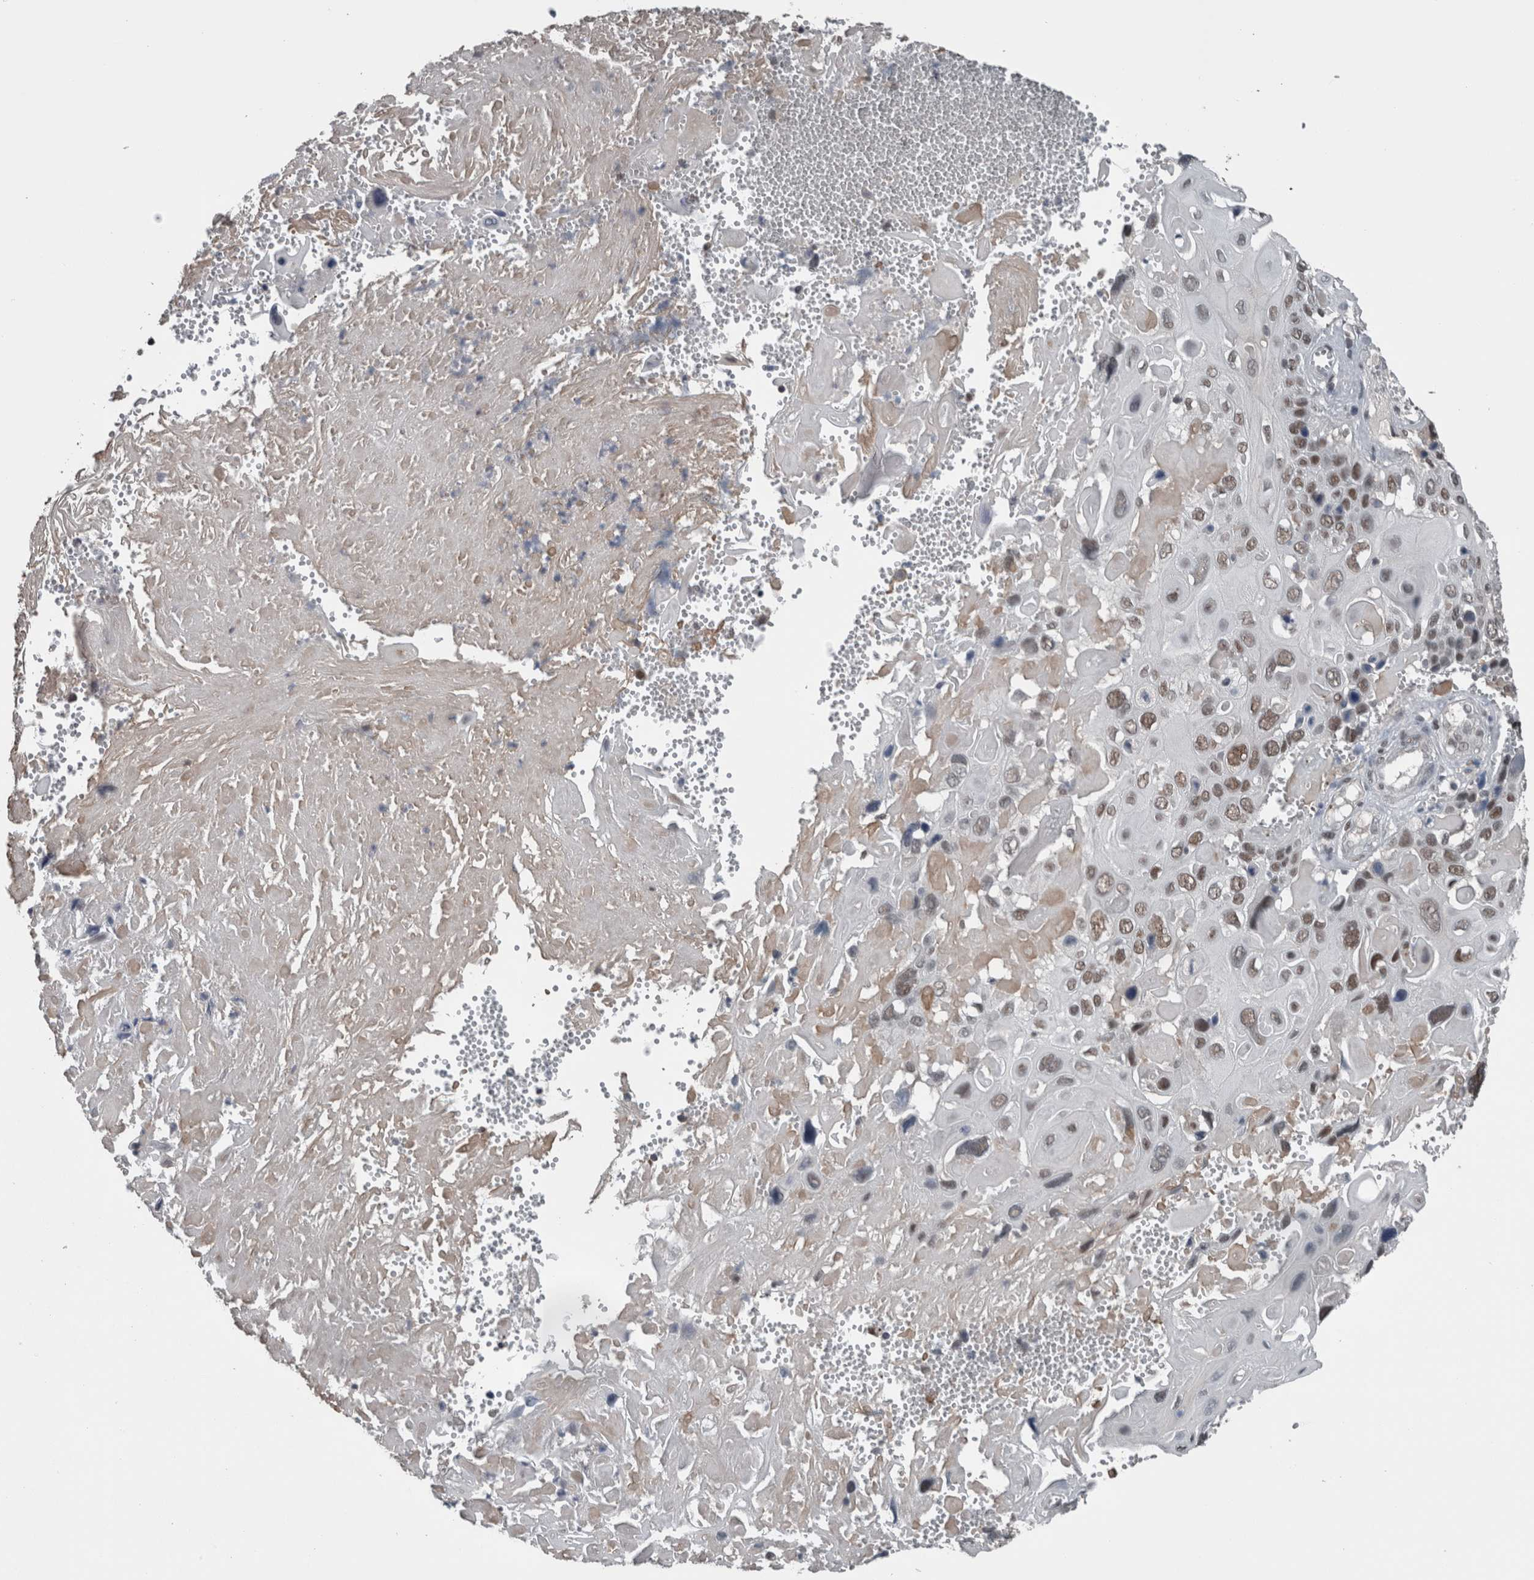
{"staining": {"intensity": "weak", "quantity": "25%-75%", "location": "nuclear"}, "tissue": "cervical cancer", "cell_type": "Tumor cells", "image_type": "cancer", "snomed": [{"axis": "morphology", "description": "Squamous cell carcinoma, NOS"}, {"axis": "topography", "description": "Cervix"}], "caption": "Protein staining reveals weak nuclear staining in about 25%-75% of tumor cells in cervical cancer (squamous cell carcinoma).", "gene": "ZBTB21", "patient": {"sex": "female", "age": 74}}